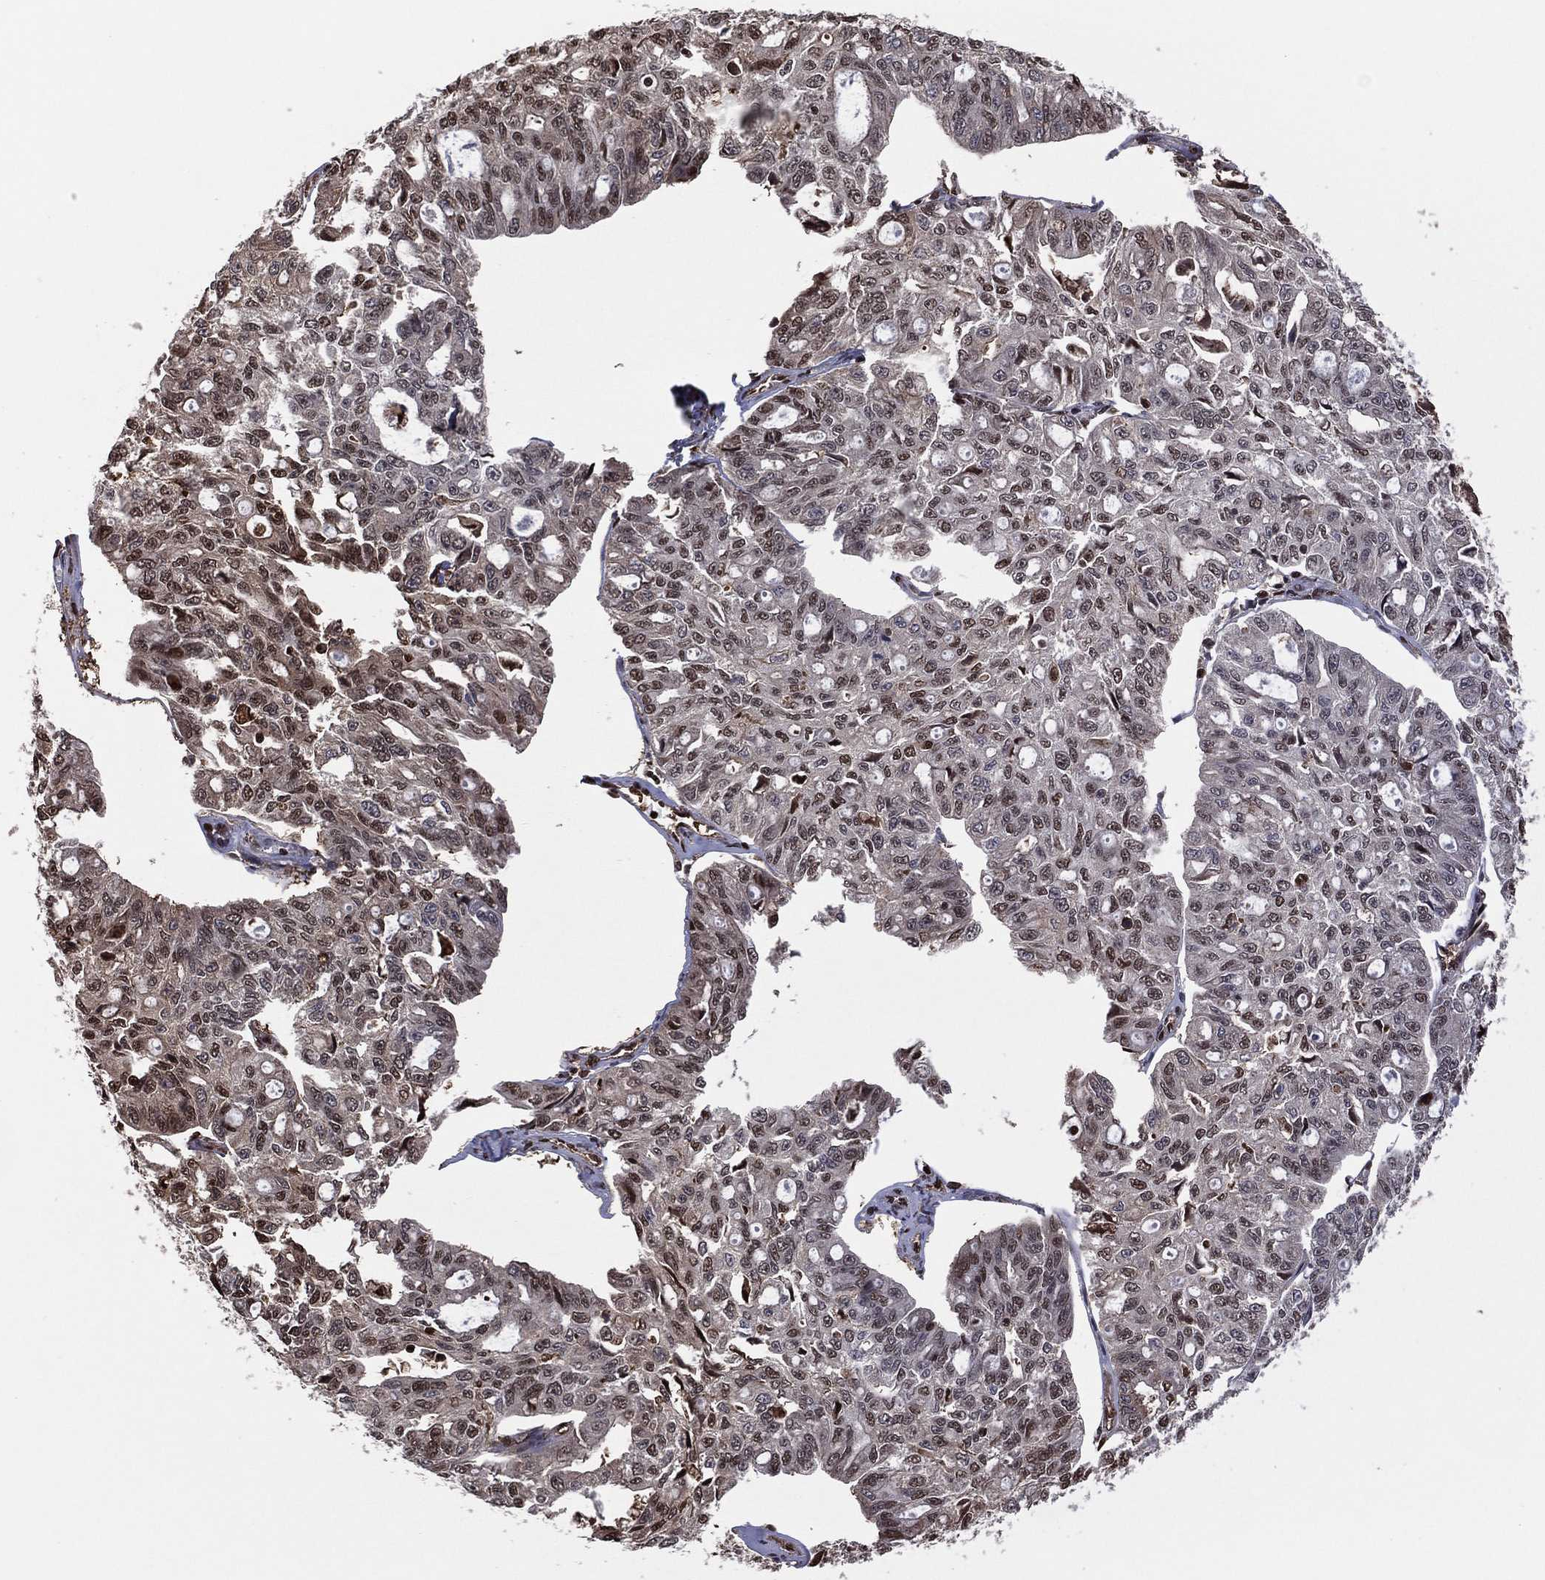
{"staining": {"intensity": "moderate", "quantity": "25%-75%", "location": "nuclear"}, "tissue": "ovarian cancer", "cell_type": "Tumor cells", "image_type": "cancer", "snomed": [{"axis": "morphology", "description": "Carcinoma, endometroid"}, {"axis": "topography", "description": "Ovary"}], "caption": "An image showing moderate nuclear positivity in approximately 25%-75% of tumor cells in ovarian cancer (endometroid carcinoma), as visualized by brown immunohistochemical staining.", "gene": "GAPDH", "patient": {"sex": "female", "age": 65}}